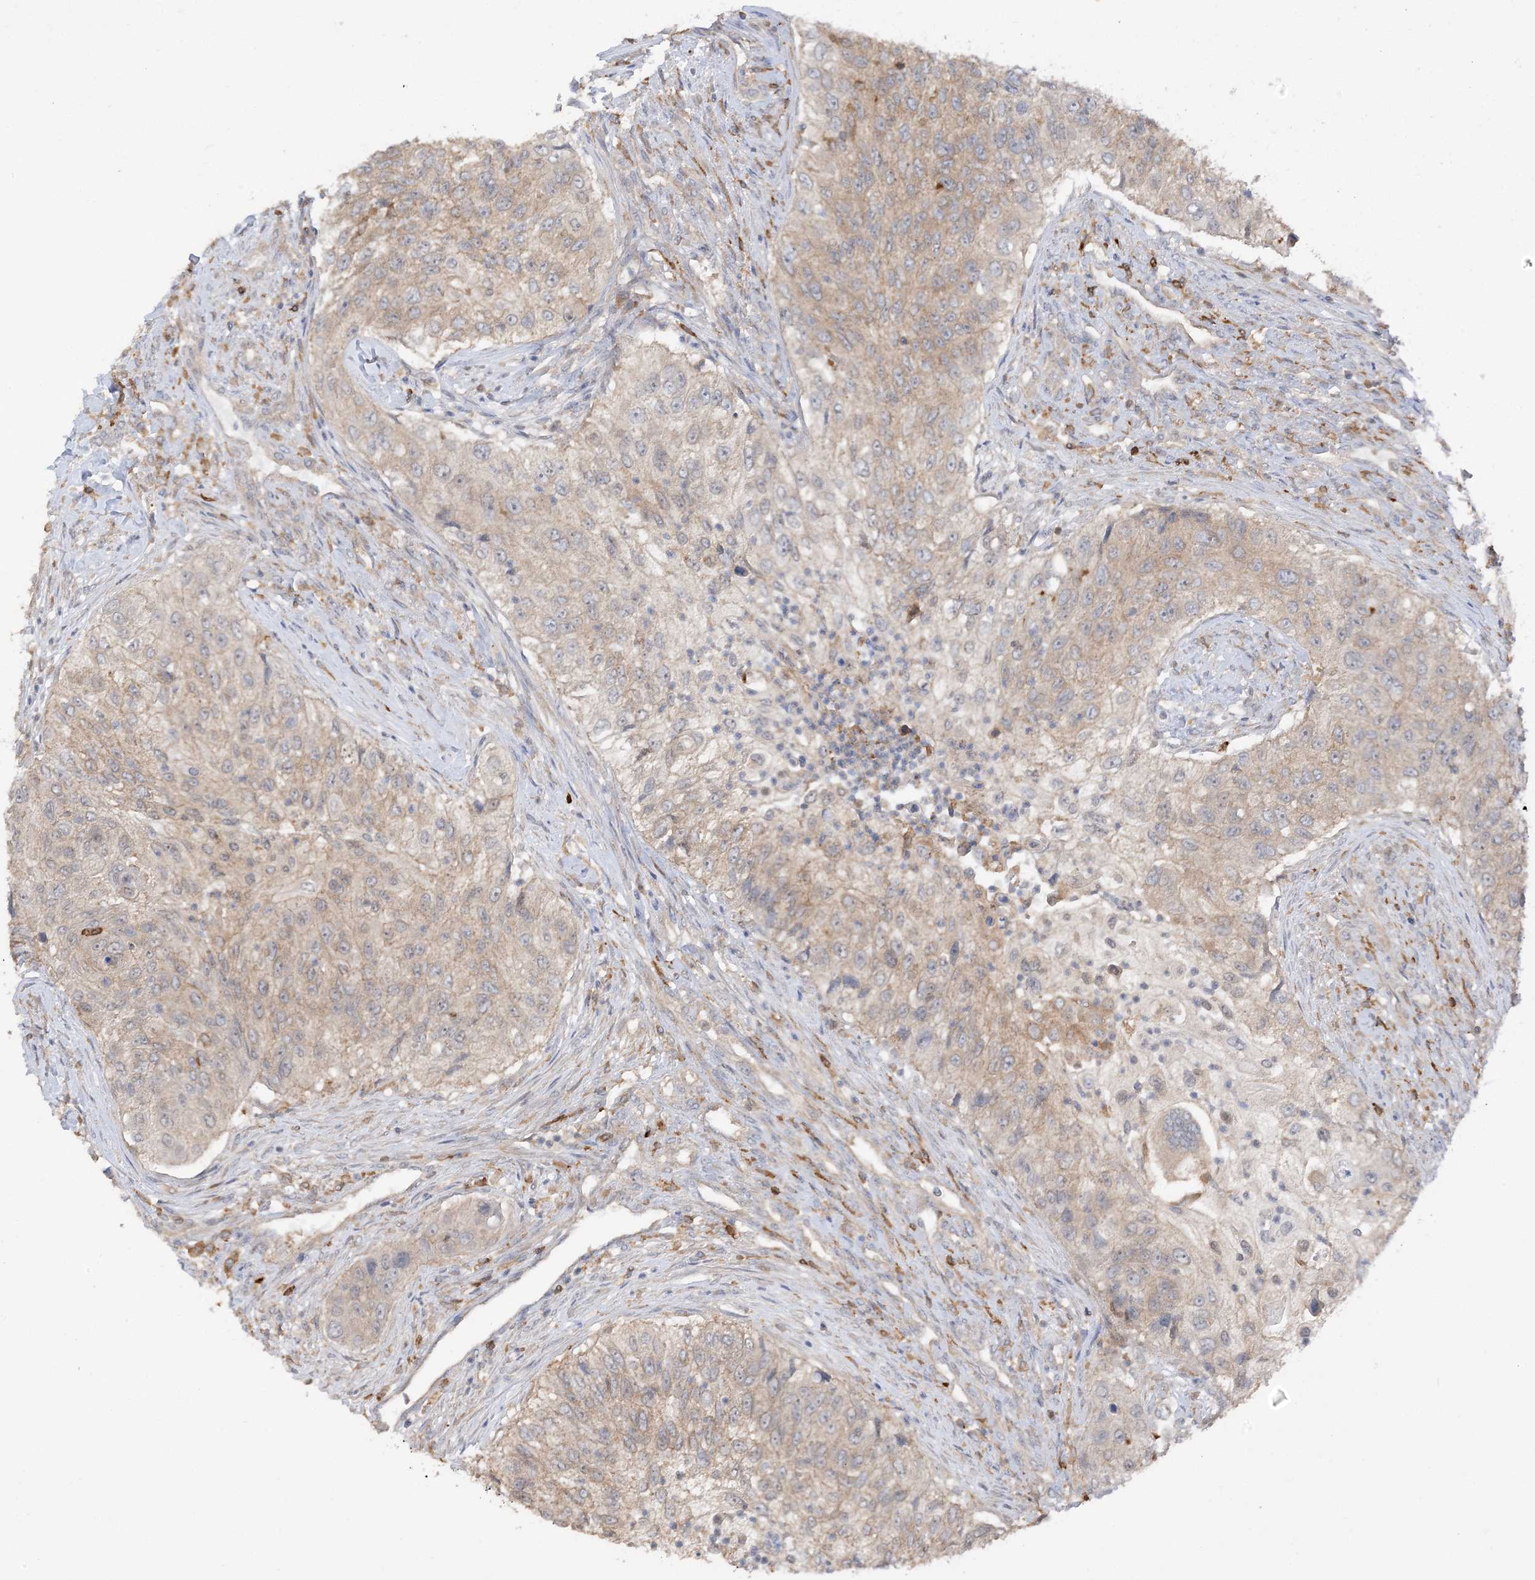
{"staining": {"intensity": "weak", "quantity": "25%-75%", "location": "cytoplasmic/membranous"}, "tissue": "urothelial cancer", "cell_type": "Tumor cells", "image_type": "cancer", "snomed": [{"axis": "morphology", "description": "Urothelial carcinoma, High grade"}, {"axis": "topography", "description": "Urinary bladder"}], "caption": "Approximately 25%-75% of tumor cells in urothelial cancer exhibit weak cytoplasmic/membranous protein expression as visualized by brown immunohistochemical staining.", "gene": "PHACTR2", "patient": {"sex": "female", "age": 60}}